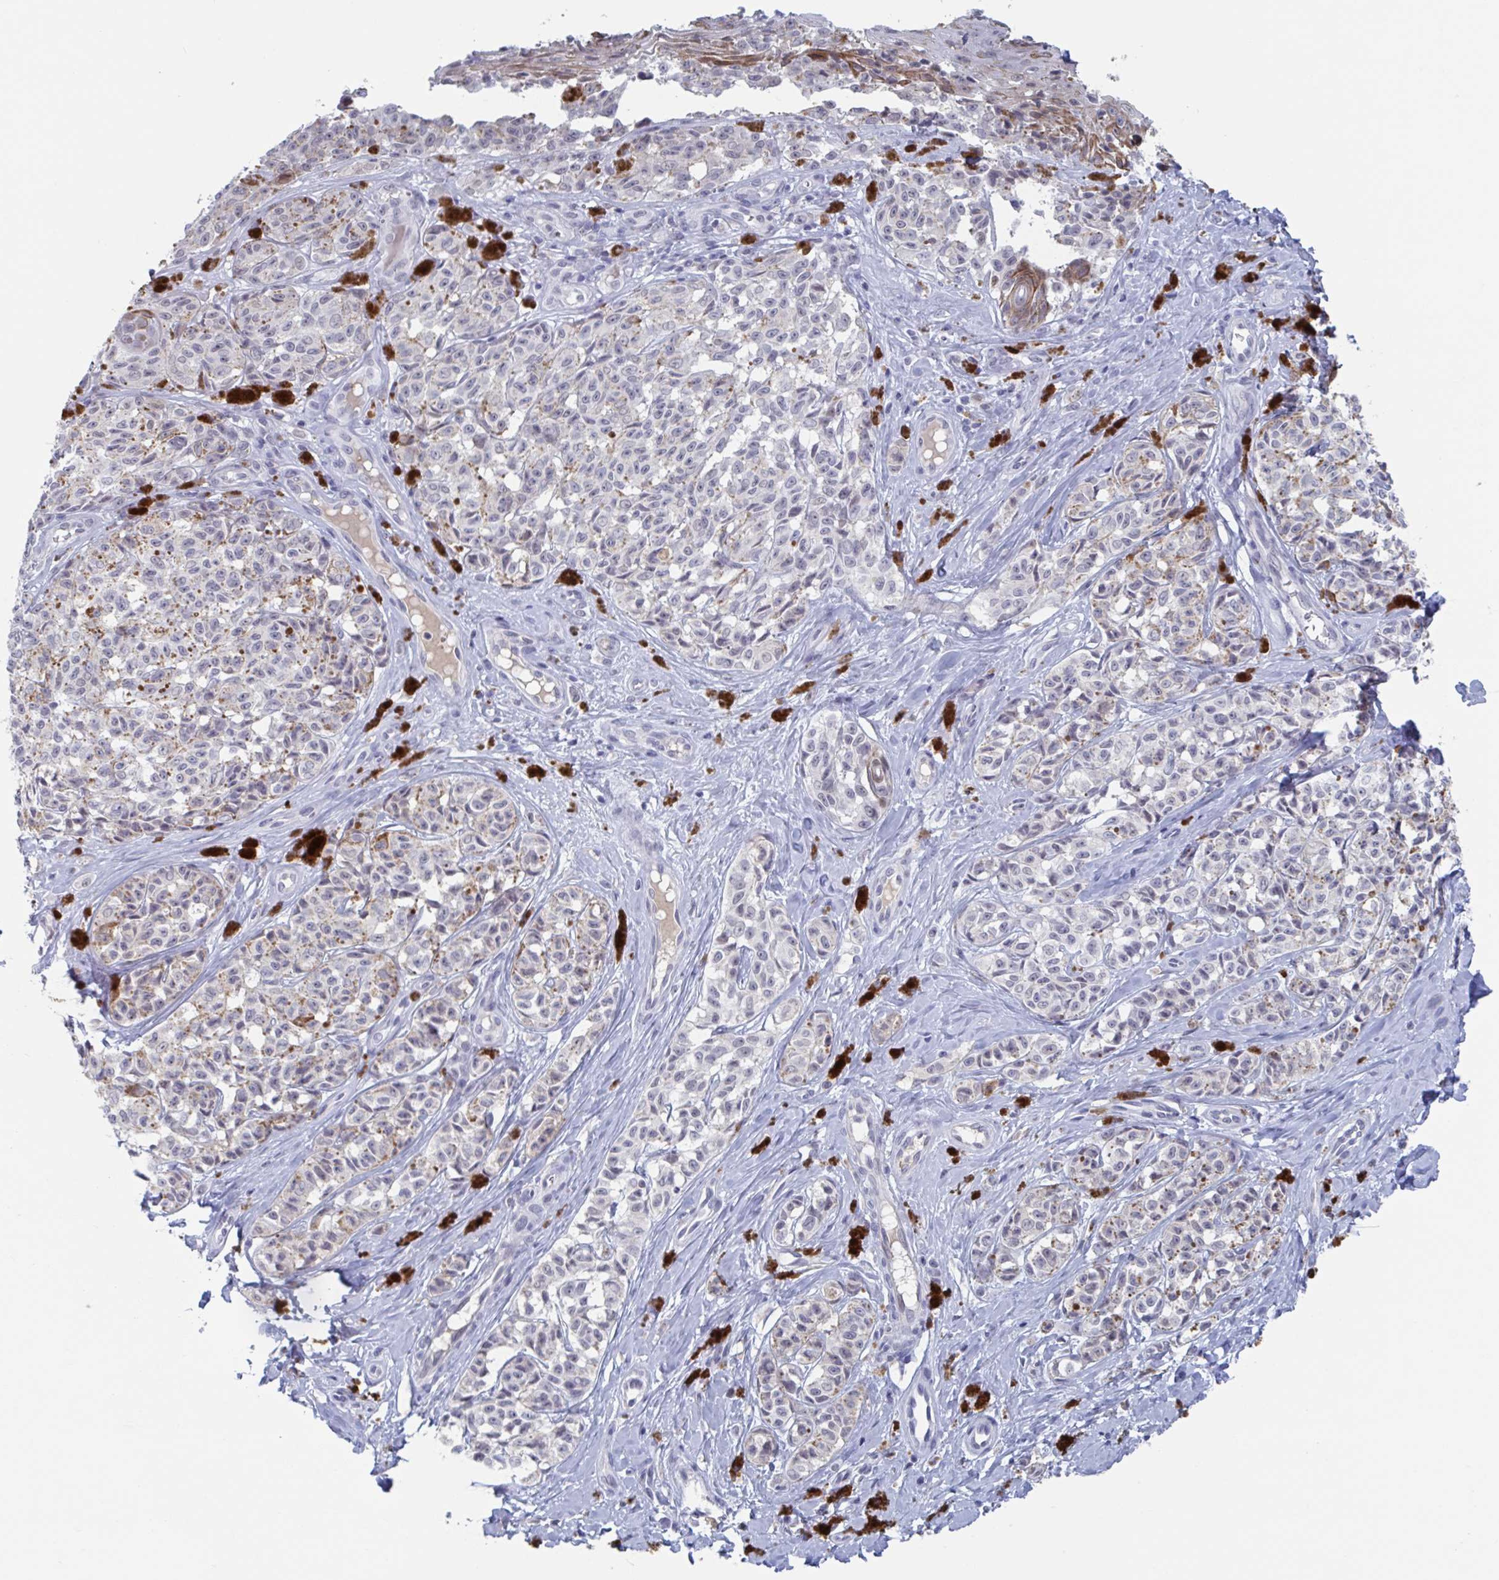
{"staining": {"intensity": "negative", "quantity": "none", "location": "none"}, "tissue": "melanoma", "cell_type": "Tumor cells", "image_type": "cancer", "snomed": [{"axis": "morphology", "description": "Malignant melanoma, NOS"}, {"axis": "topography", "description": "Skin"}], "caption": "Protein analysis of melanoma displays no significant positivity in tumor cells.", "gene": "KDM4D", "patient": {"sex": "female", "age": 65}}